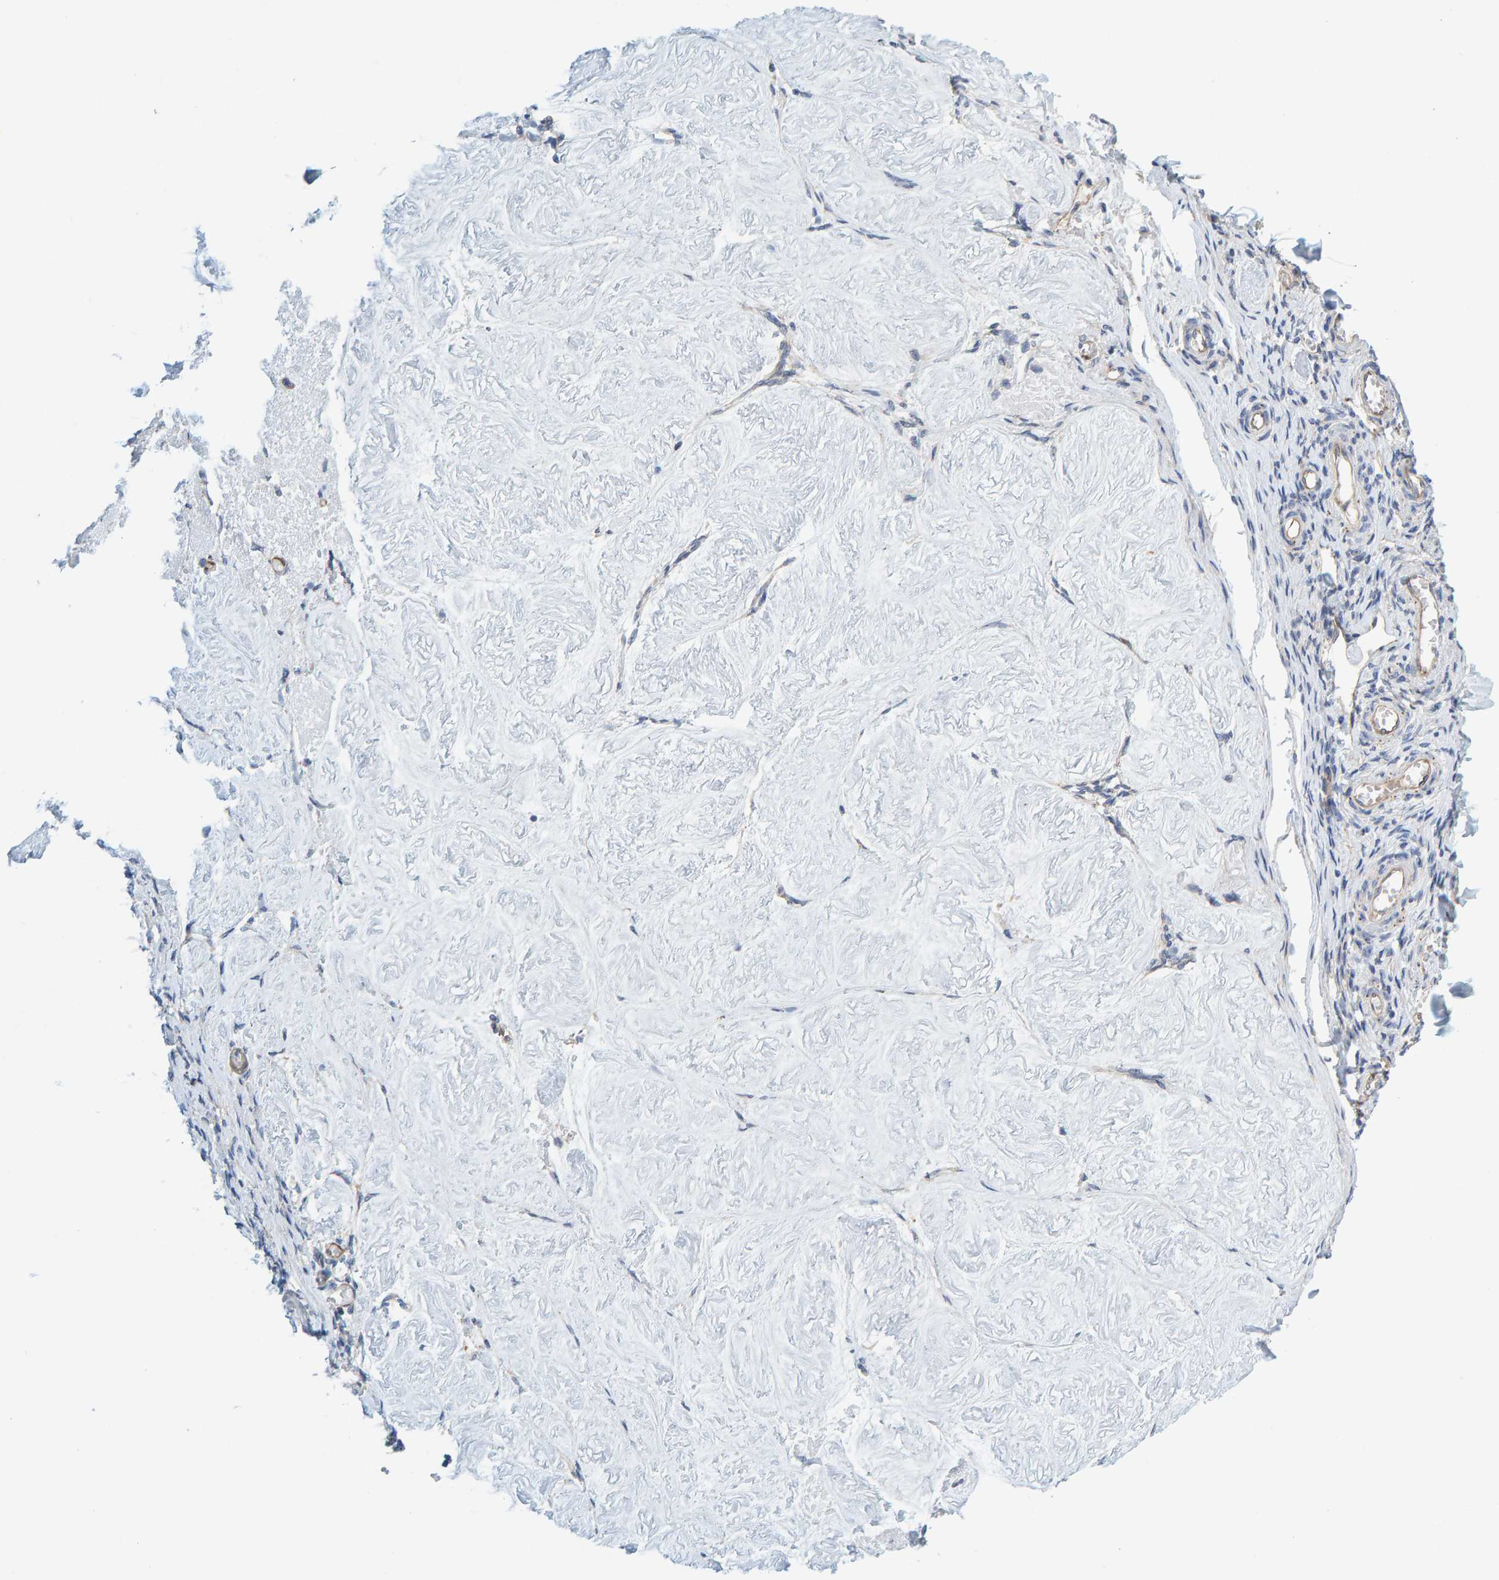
{"staining": {"intensity": "negative", "quantity": "none", "location": "none"}, "tissue": "adipose tissue", "cell_type": "Adipocytes", "image_type": "normal", "snomed": [{"axis": "morphology", "description": "Normal tissue, NOS"}, {"axis": "topography", "description": "Vascular tissue"}, {"axis": "topography", "description": "Fallopian tube"}, {"axis": "topography", "description": "Ovary"}], "caption": "Immunohistochemistry (IHC) photomicrograph of benign adipose tissue stained for a protein (brown), which demonstrates no expression in adipocytes.", "gene": "PRKD2", "patient": {"sex": "female", "age": 67}}